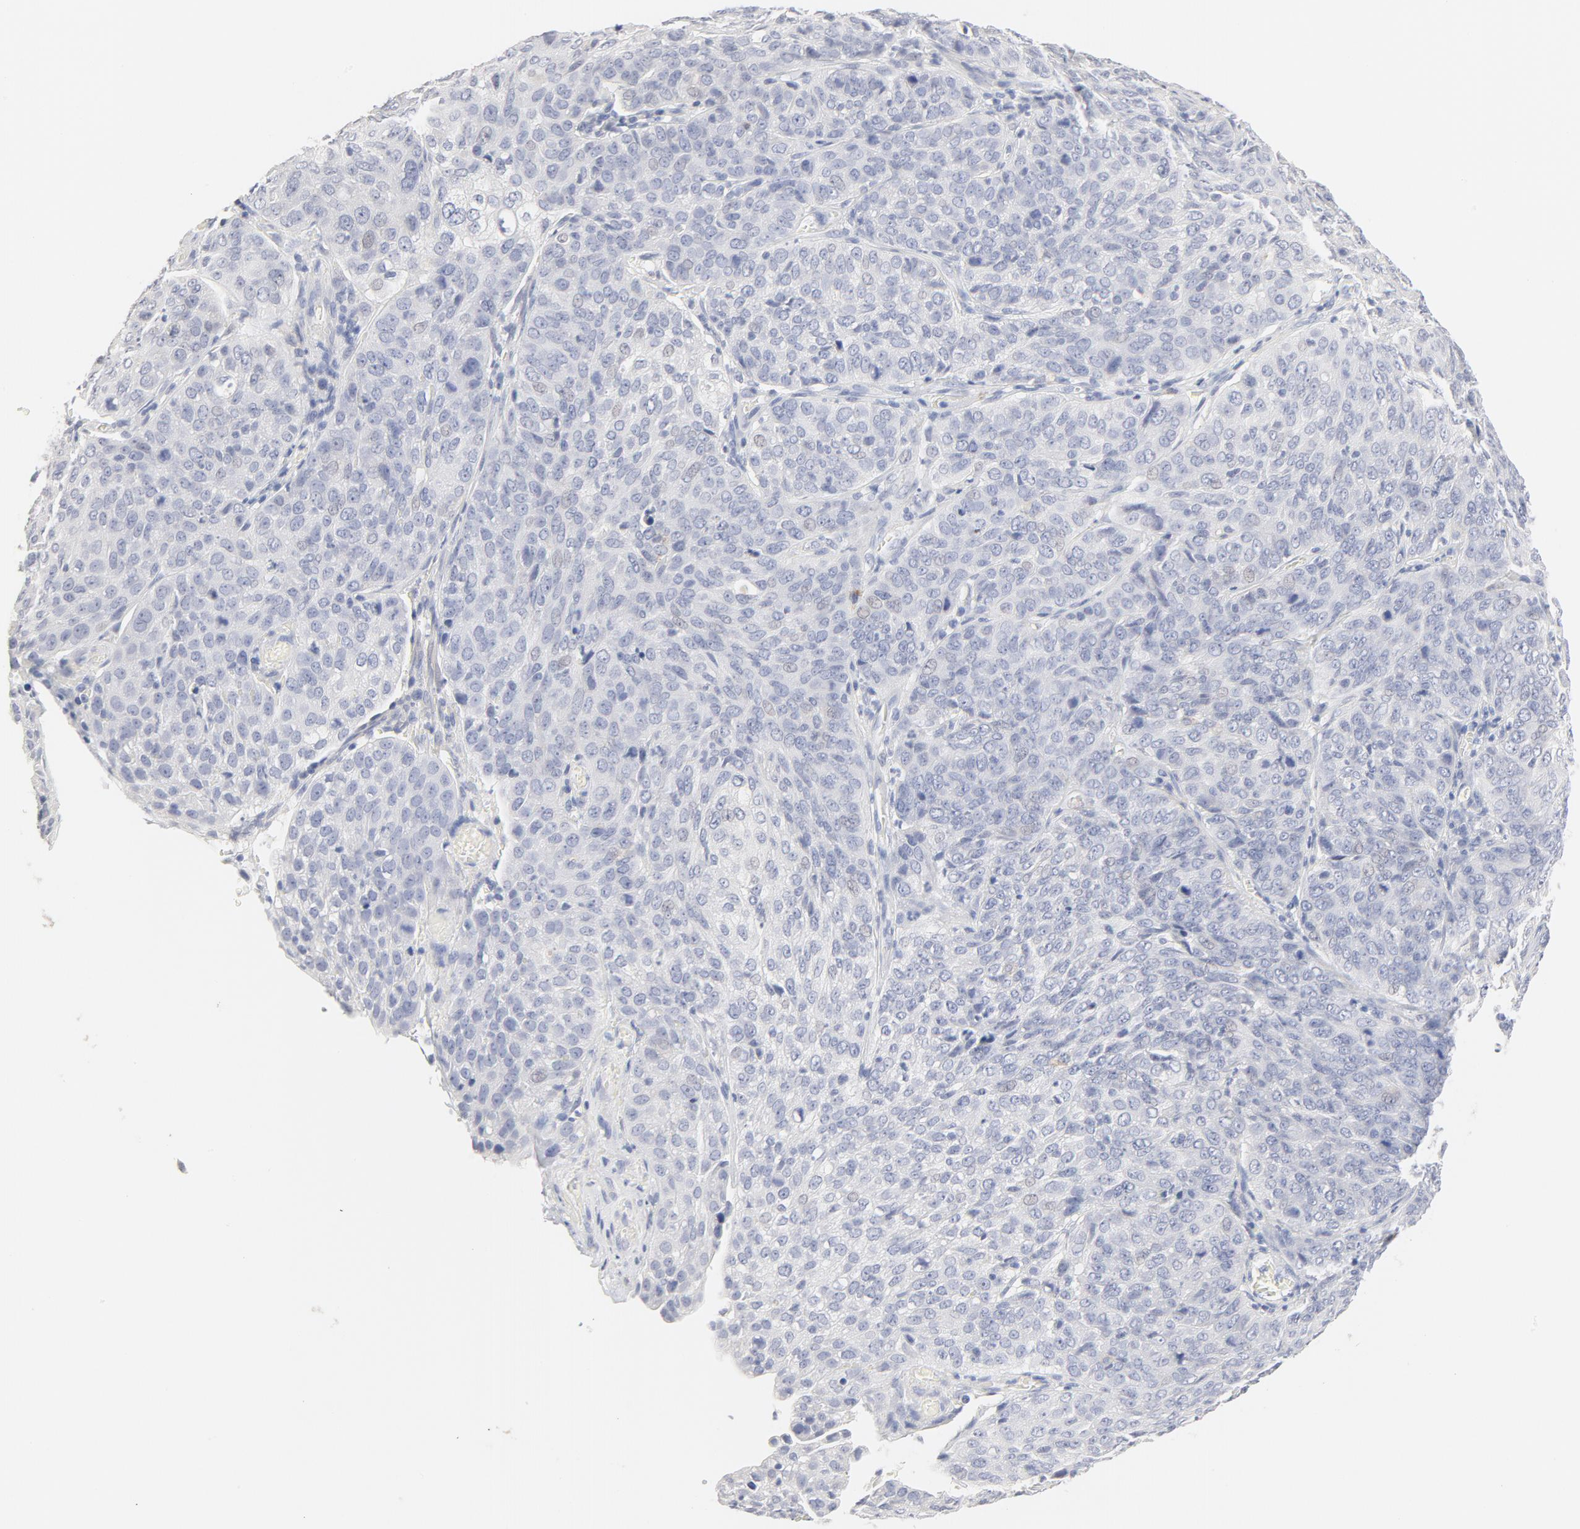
{"staining": {"intensity": "negative", "quantity": "none", "location": "none"}, "tissue": "cervical cancer", "cell_type": "Tumor cells", "image_type": "cancer", "snomed": [{"axis": "morphology", "description": "Squamous cell carcinoma, NOS"}, {"axis": "topography", "description": "Cervix"}], "caption": "The photomicrograph displays no staining of tumor cells in cervical cancer. Nuclei are stained in blue.", "gene": "FCGBP", "patient": {"sex": "female", "age": 38}}